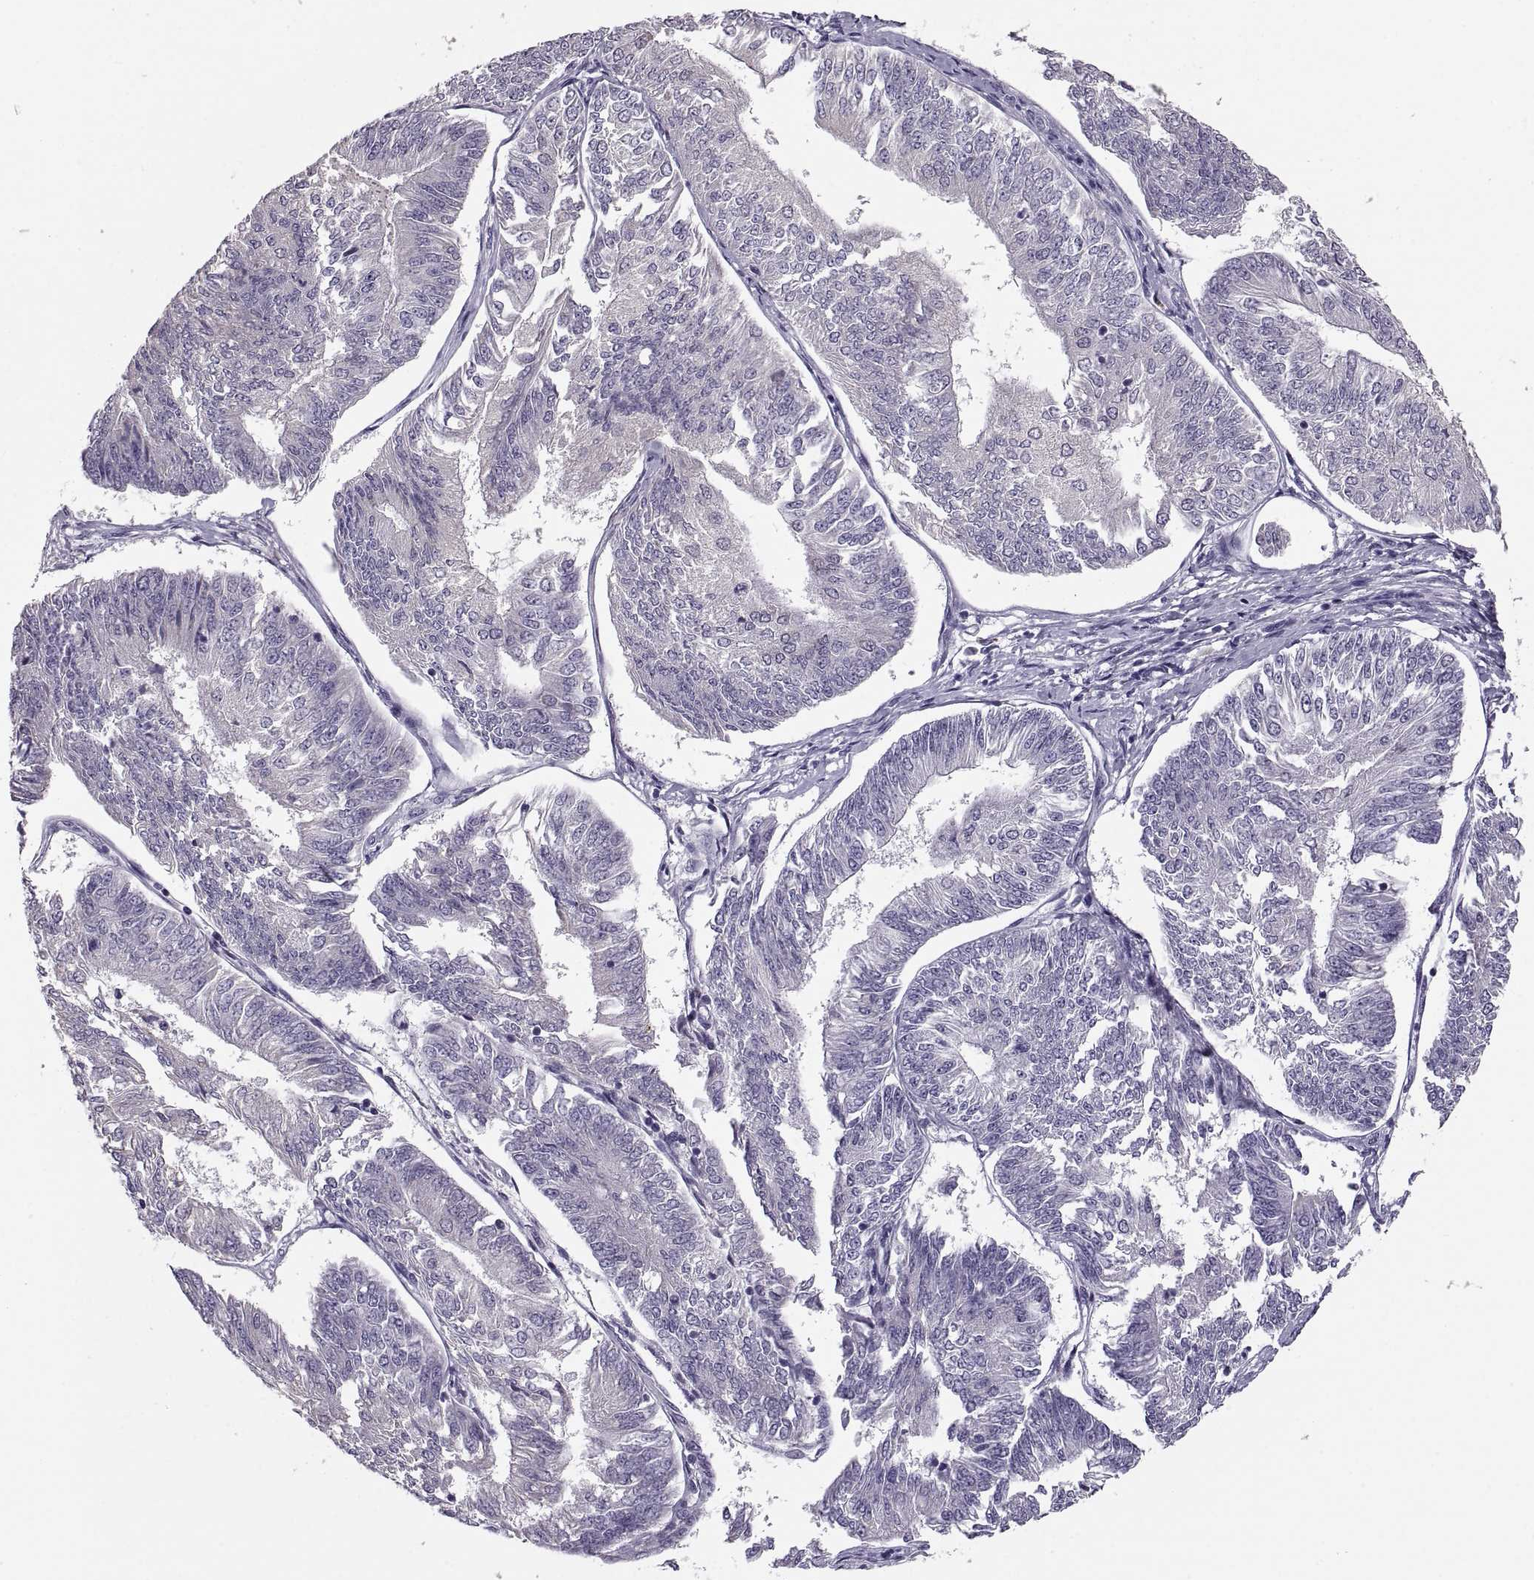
{"staining": {"intensity": "negative", "quantity": "none", "location": "none"}, "tissue": "endometrial cancer", "cell_type": "Tumor cells", "image_type": "cancer", "snomed": [{"axis": "morphology", "description": "Adenocarcinoma, NOS"}, {"axis": "topography", "description": "Endometrium"}], "caption": "An IHC image of adenocarcinoma (endometrial) is shown. There is no staining in tumor cells of adenocarcinoma (endometrial).", "gene": "MAGEB18", "patient": {"sex": "female", "age": 58}}